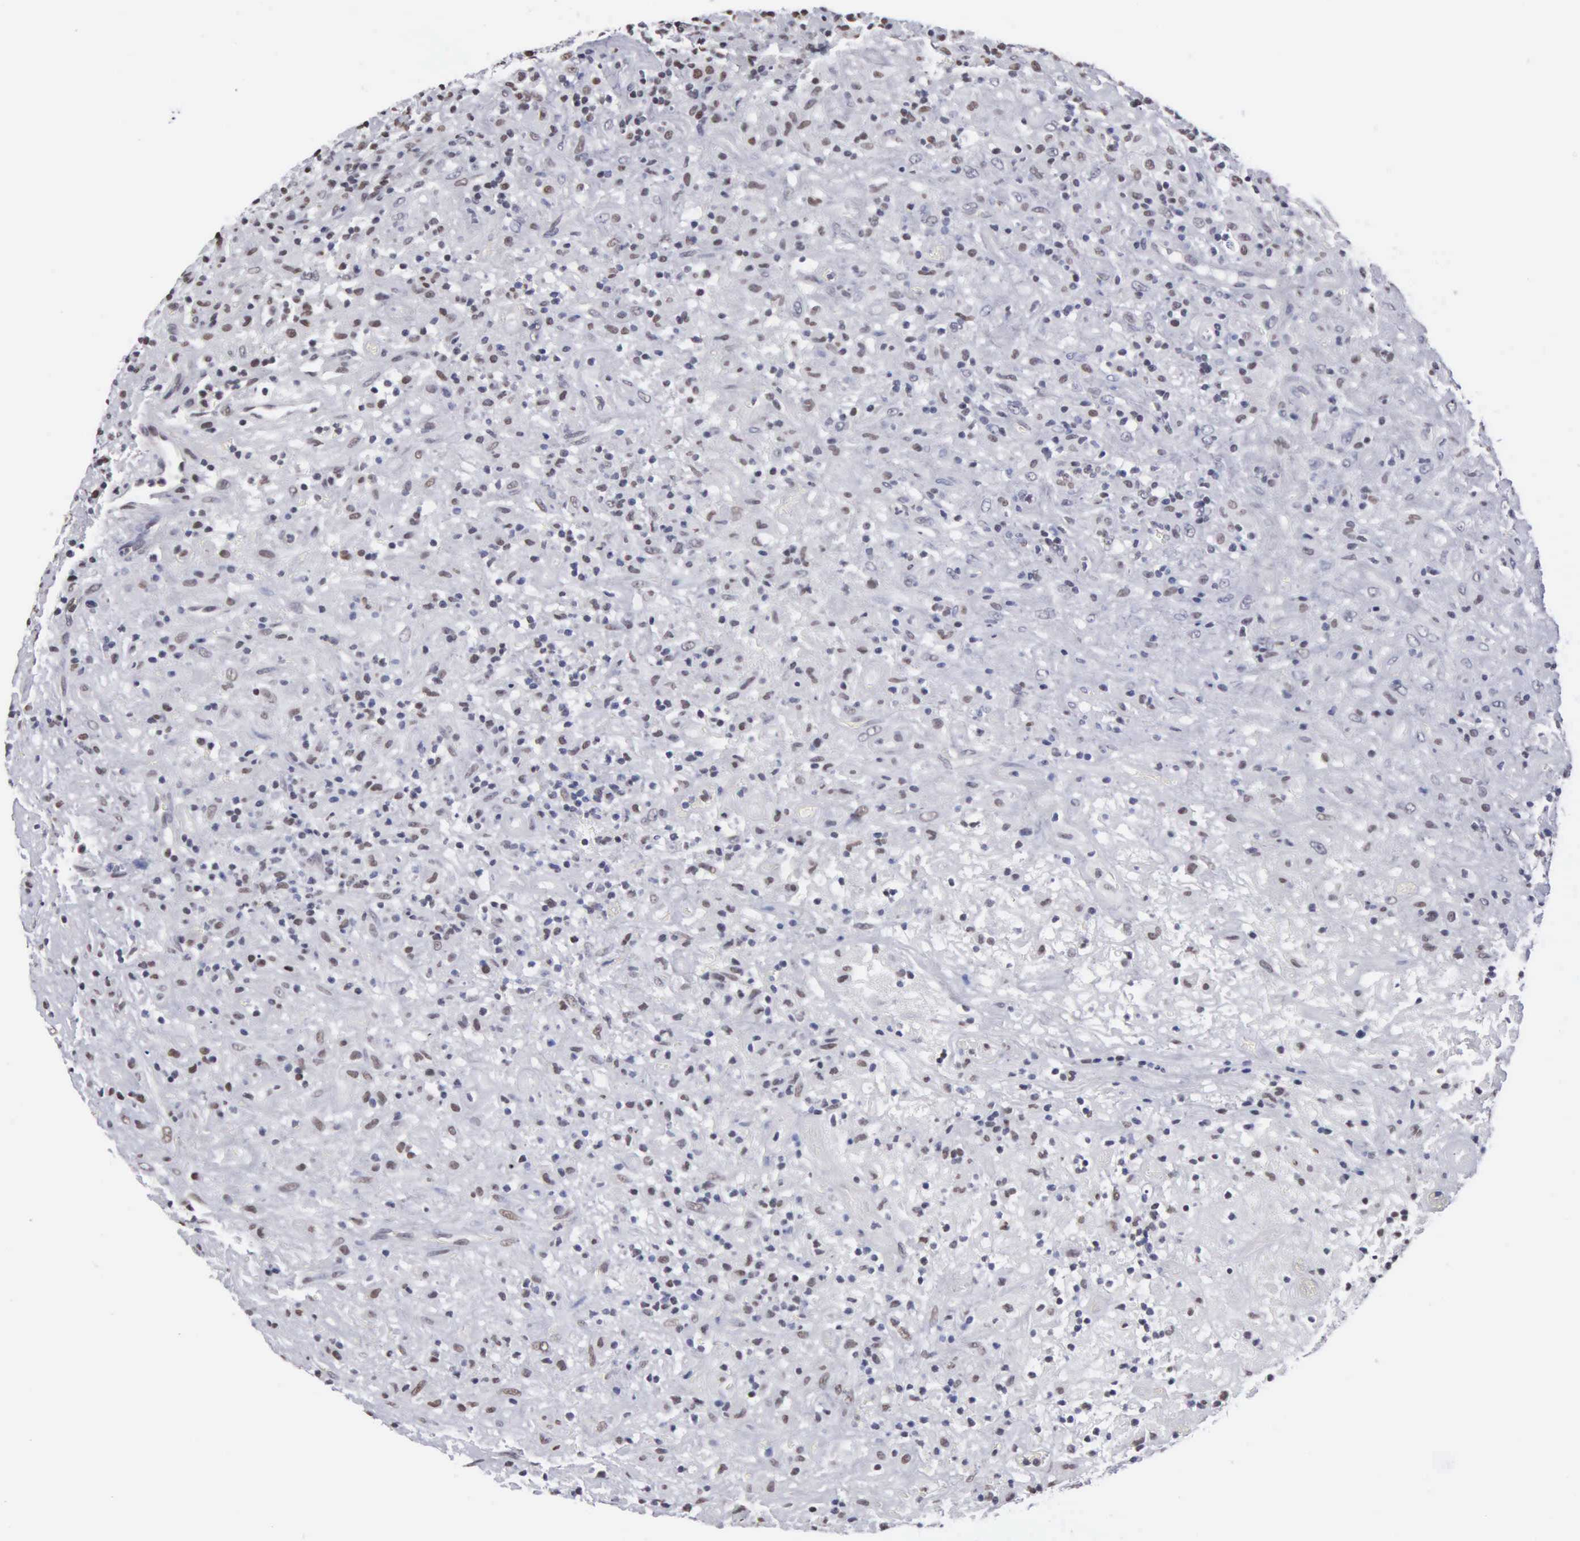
{"staining": {"intensity": "weak", "quantity": "25%-75%", "location": "nuclear"}, "tissue": "lymphoma", "cell_type": "Tumor cells", "image_type": "cancer", "snomed": [{"axis": "morphology", "description": "Hodgkin's disease, NOS"}, {"axis": "topography", "description": "Lymph node"}], "caption": "Hodgkin's disease was stained to show a protein in brown. There is low levels of weak nuclear expression in approximately 25%-75% of tumor cells.", "gene": "CCNG1", "patient": {"sex": "male", "age": 46}}